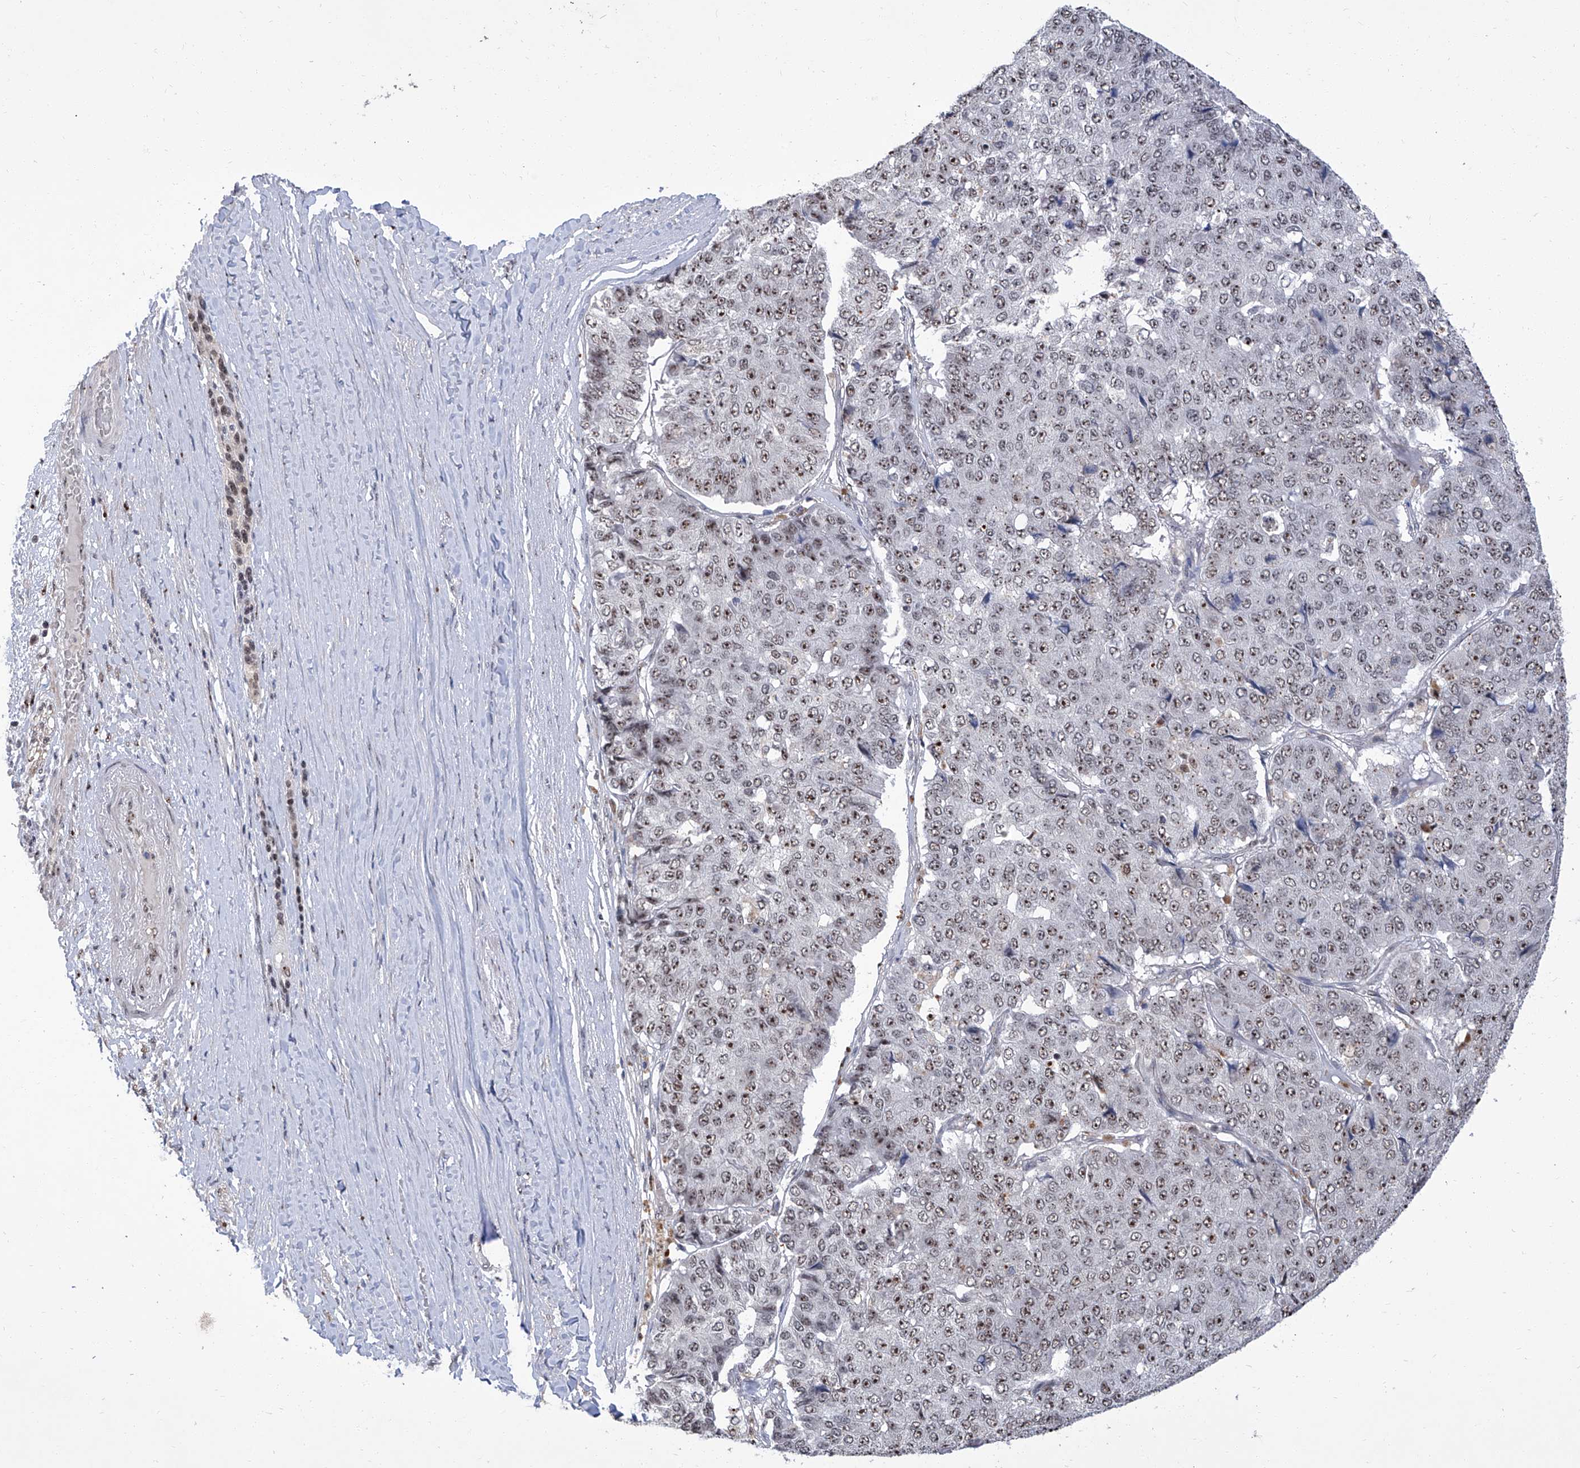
{"staining": {"intensity": "moderate", "quantity": ">75%", "location": "nuclear"}, "tissue": "pancreatic cancer", "cell_type": "Tumor cells", "image_type": "cancer", "snomed": [{"axis": "morphology", "description": "Adenocarcinoma, NOS"}, {"axis": "topography", "description": "Pancreas"}], "caption": "Moderate nuclear staining is seen in about >75% of tumor cells in pancreatic cancer.", "gene": "CMTR1", "patient": {"sex": "male", "age": 50}}